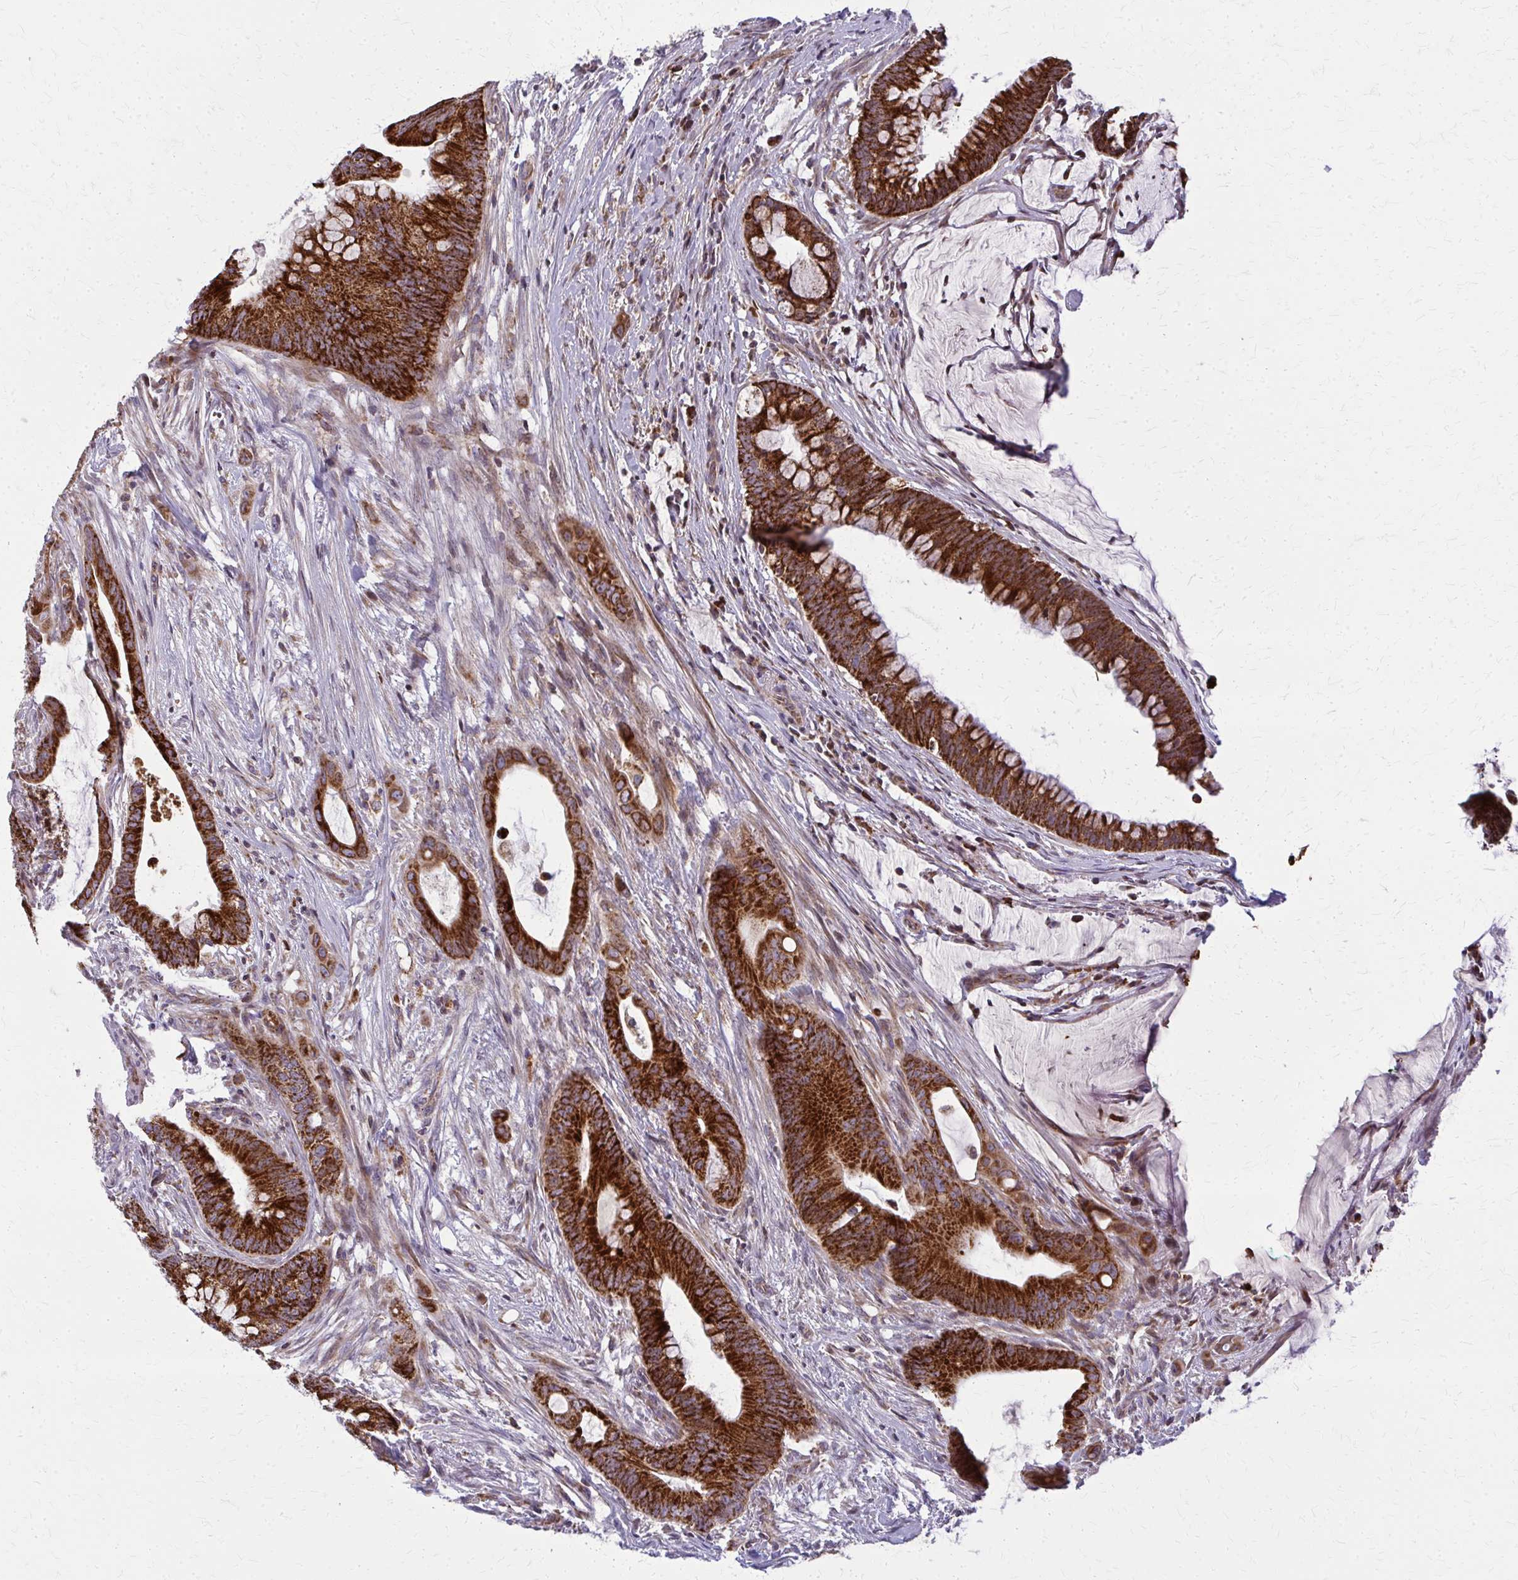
{"staining": {"intensity": "strong", "quantity": ">75%", "location": "cytoplasmic/membranous"}, "tissue": "colorectal cancer", "cell_type": "Tumor cells", "image_type": "cancer", "snomed": [{"axis": "morphology", "description": "Adenocarcinoma, NOS"}, {"axis": "topography", "description": "Colon"}], "caption": "A high-resolution photomicrograph shows immunohistochemistry staining of adenocarcinoma (colorectal), which reveals strong cytoplasmic/membranous positivity in approximately >75% of tumor cells.", "gene": "MCCC1", "patient": {"sex": "male", "age": 62}}